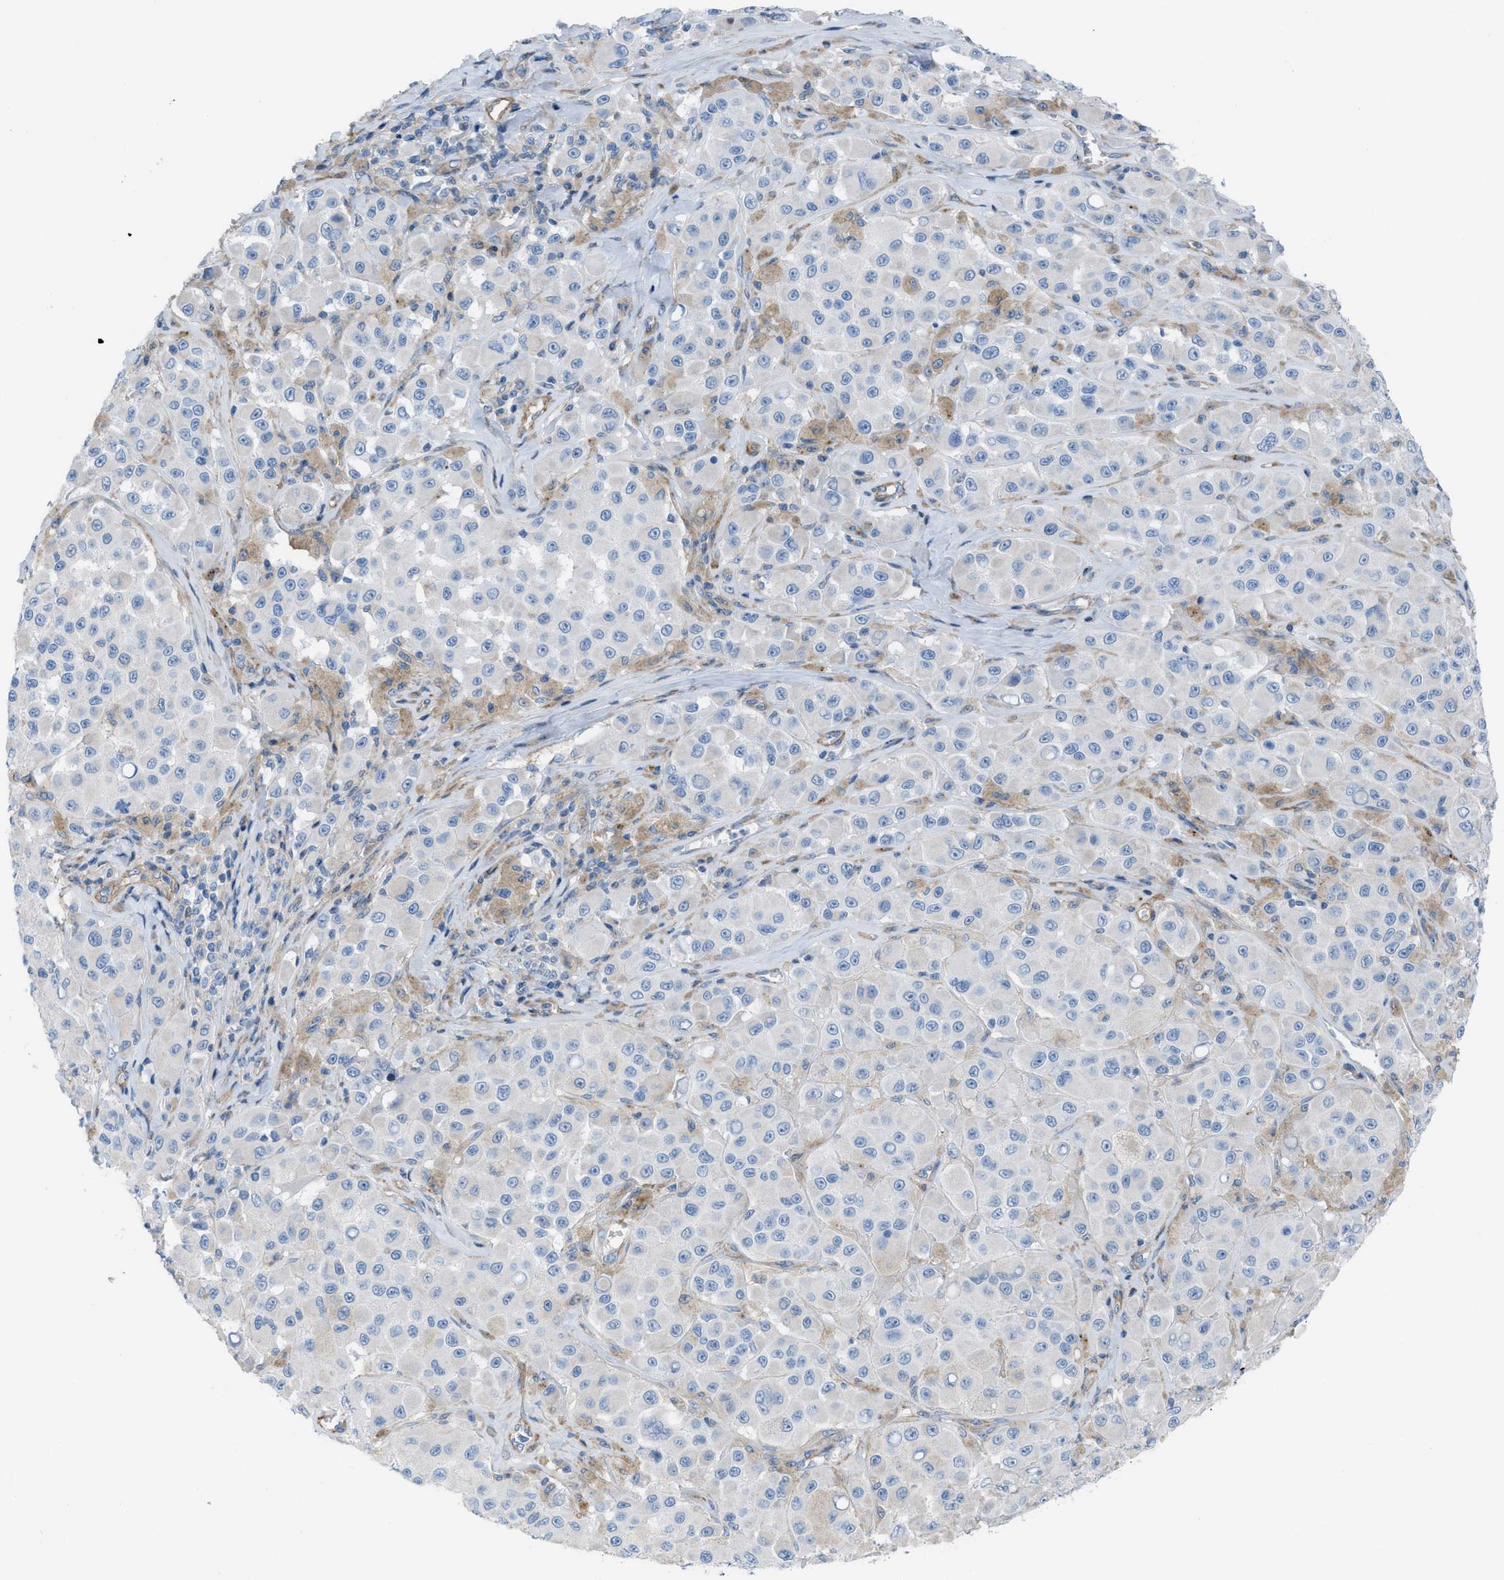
{"staining": {"intensity": "weak", "quantity": "<25%", "location": "cytoplasmic/membranous"}, "tissue": "melanoma", "cell_type": "Tumor cells", "image_type": "cancer", "snomed": [{"axis": "morphology", "description": "Malignant melanoma, NOS"}, {"axis": "topography", "description": "Skin"}], "caption": "DAB immunohistochemical staining of human malignant melanoma shows no significant expression in tumor cells.", "gene": "KCNH7", "patient": {"sex": "male", "age": 84}}